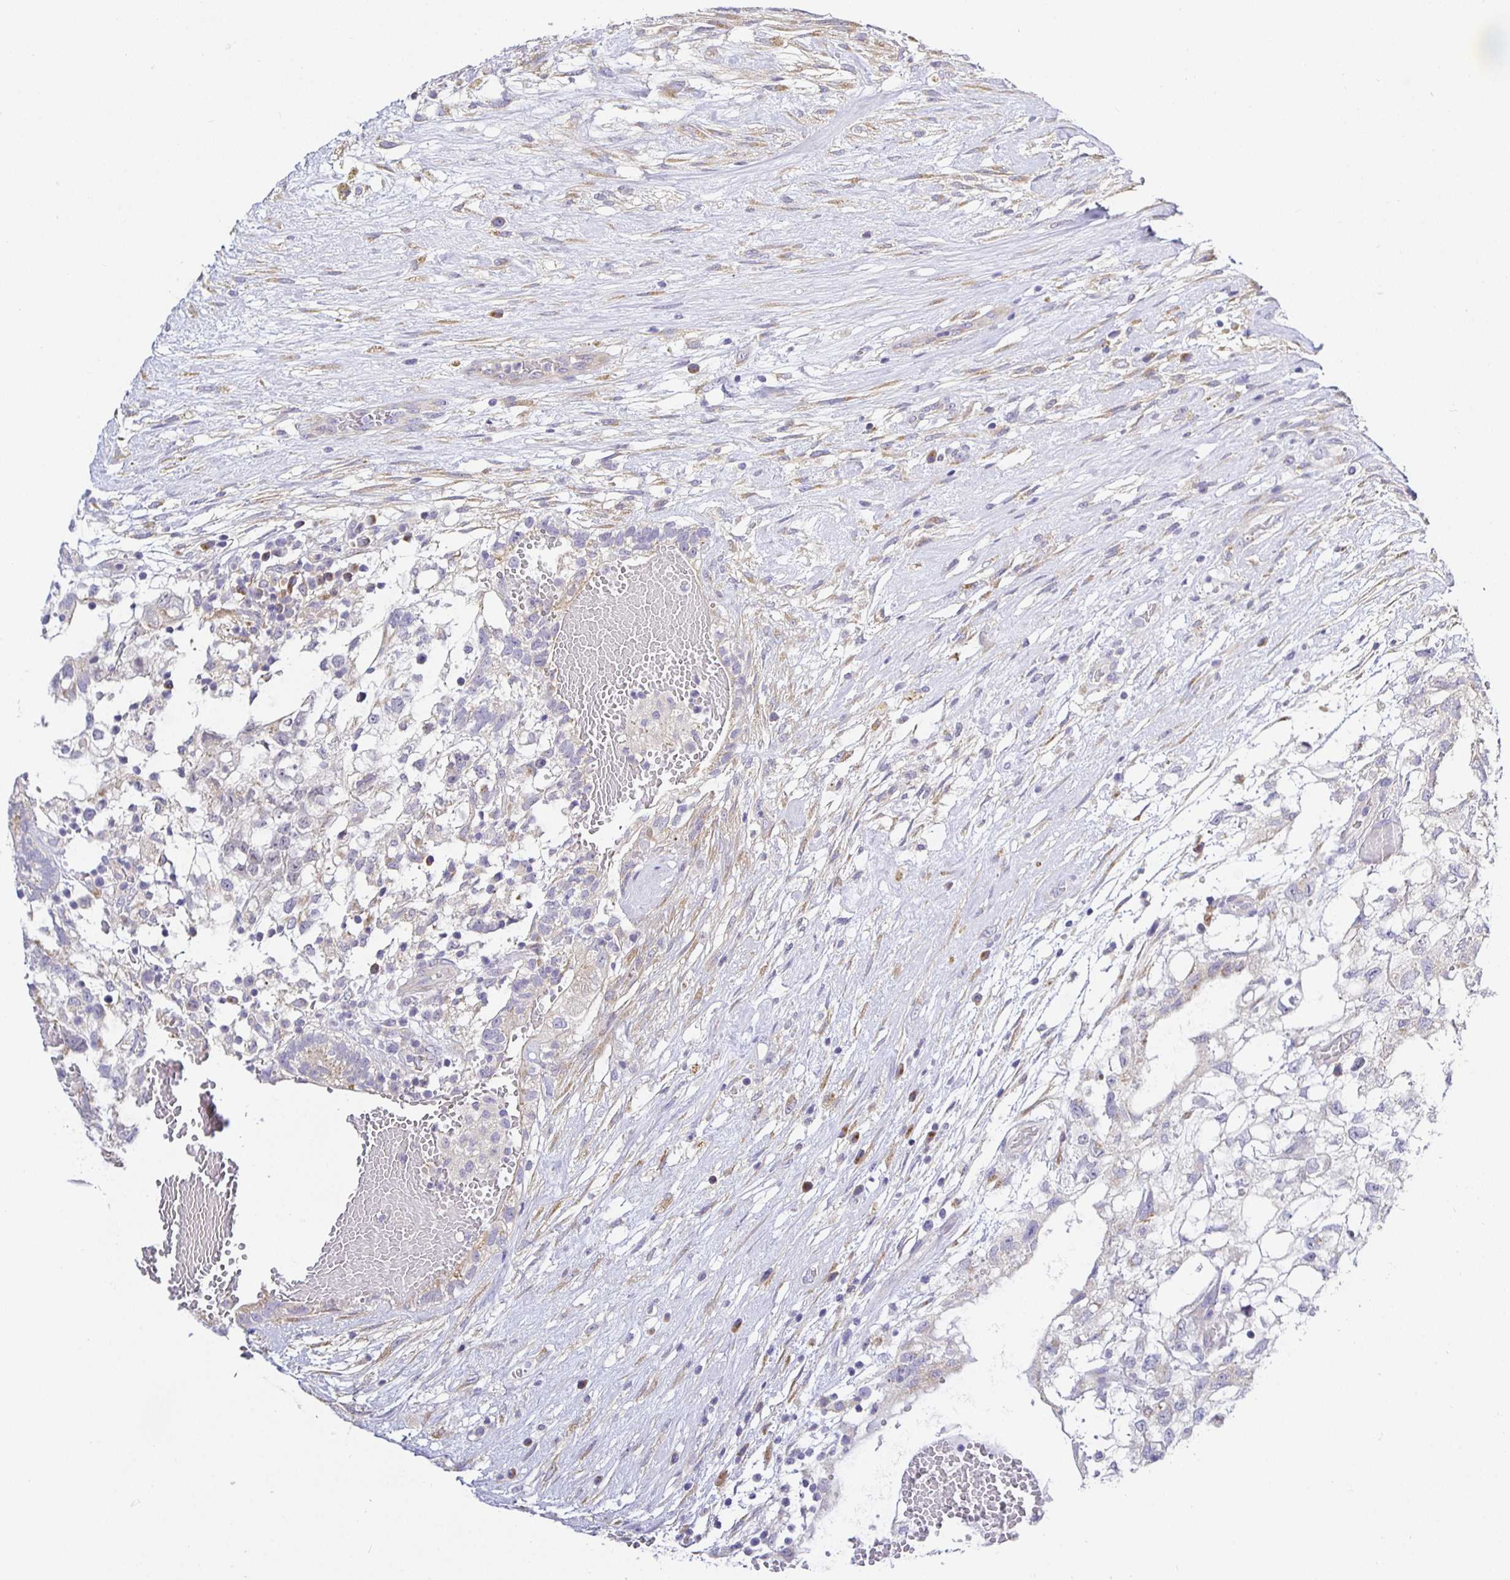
{"staining": {"intensity": "negative", "quantity": "none", "location": "none"}, "tissue": "testis cancer", "cell_type": "Tumor cells", "image_type": "cancer", "snomed": [{"axis": "morphology", "description": "Normal tissue, NOS"}, {"axis": "morphology", "description": "Carcinoma, Embryonal, NOS"}, {"axis": "topography", "description": "Testis"}], "caption": "Immunohistochemical staining of human testis cancer displays no significant expression in tumor cells.", "gene": "OPALIN", "patient": {"sex": "male", "age": 32}}